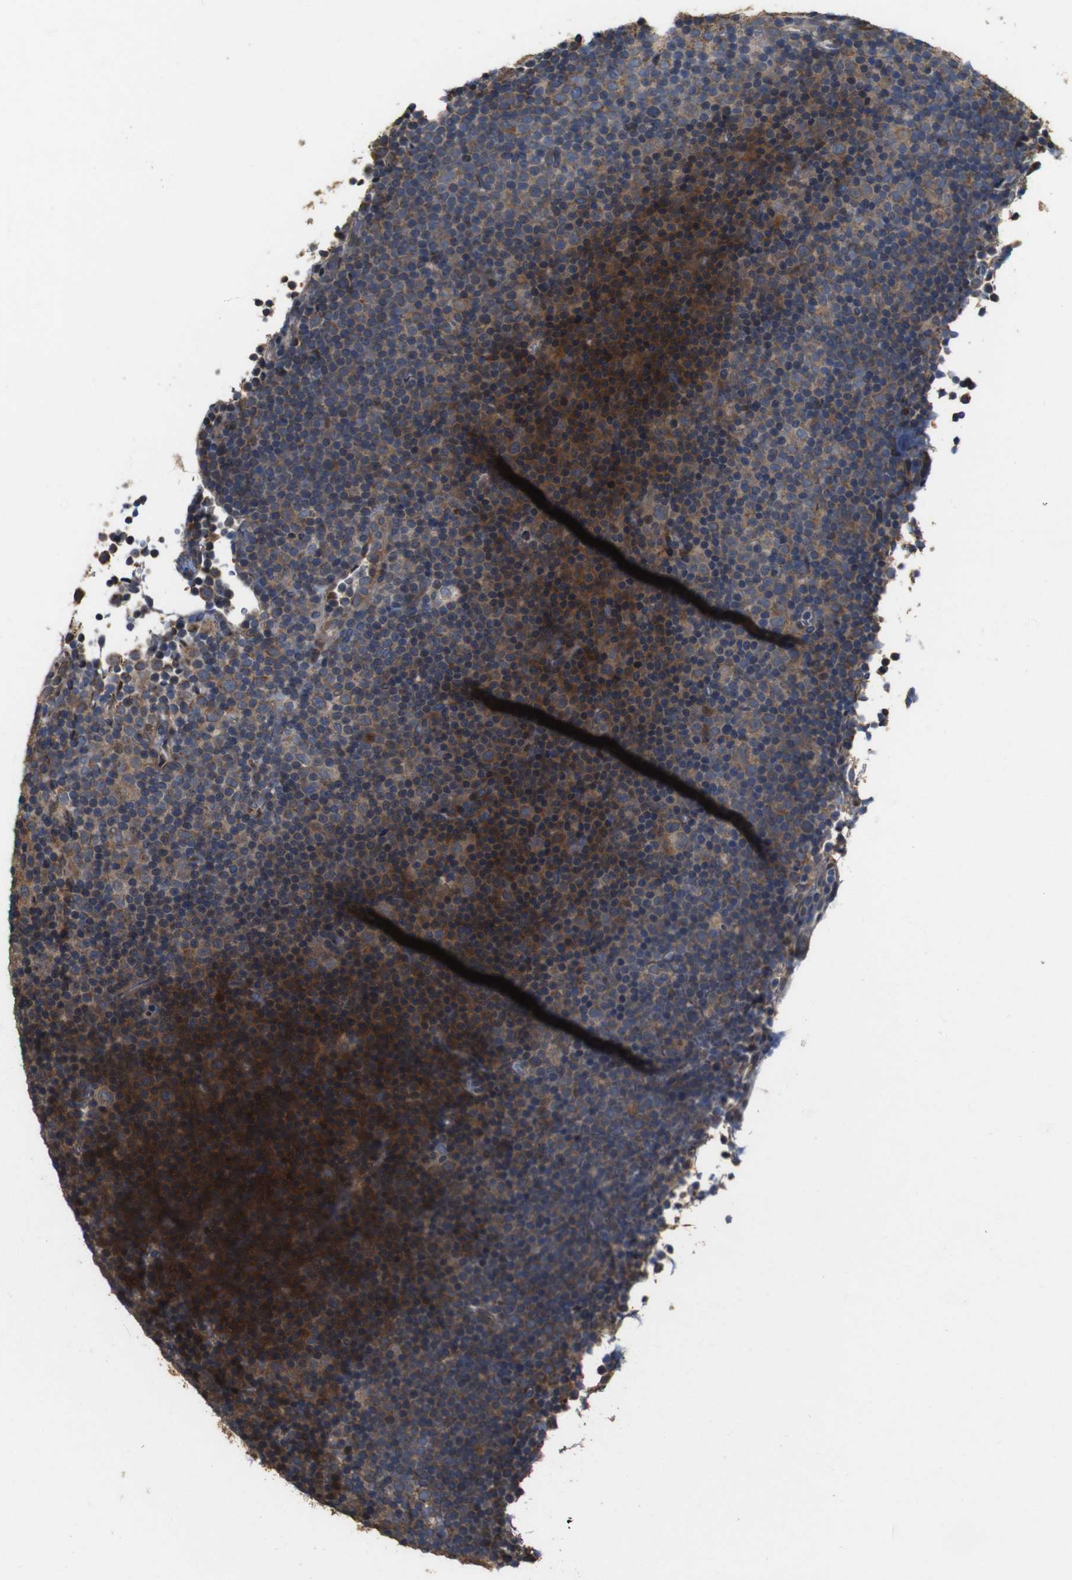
{"staining": {"intensity": "strong", "quantity": ">75%", "location": "cytoplasmic/membranous"}, "tissue": "lymphoma", "cell_type": "Tumor cells", "image_type": "cancer", "snomed": [{"axis": "morphology", "description": "Malignant lymphoma, non-Hodgkin's type, Low grade"}, {"axis": "topography", "description": "Lymph node"}], "caption": "Immunohistochemistry (IHC) (DAB (3,3'-diaminobenzidine)) staining of malignant lymphoma, non-Hodgkin's type (low-grade) shows strong cytoplasmic/membranous protein expression in approximately >75% of tumor cells.", "gene": "SNN", "patient": {"sex": "female", "age": 67}}